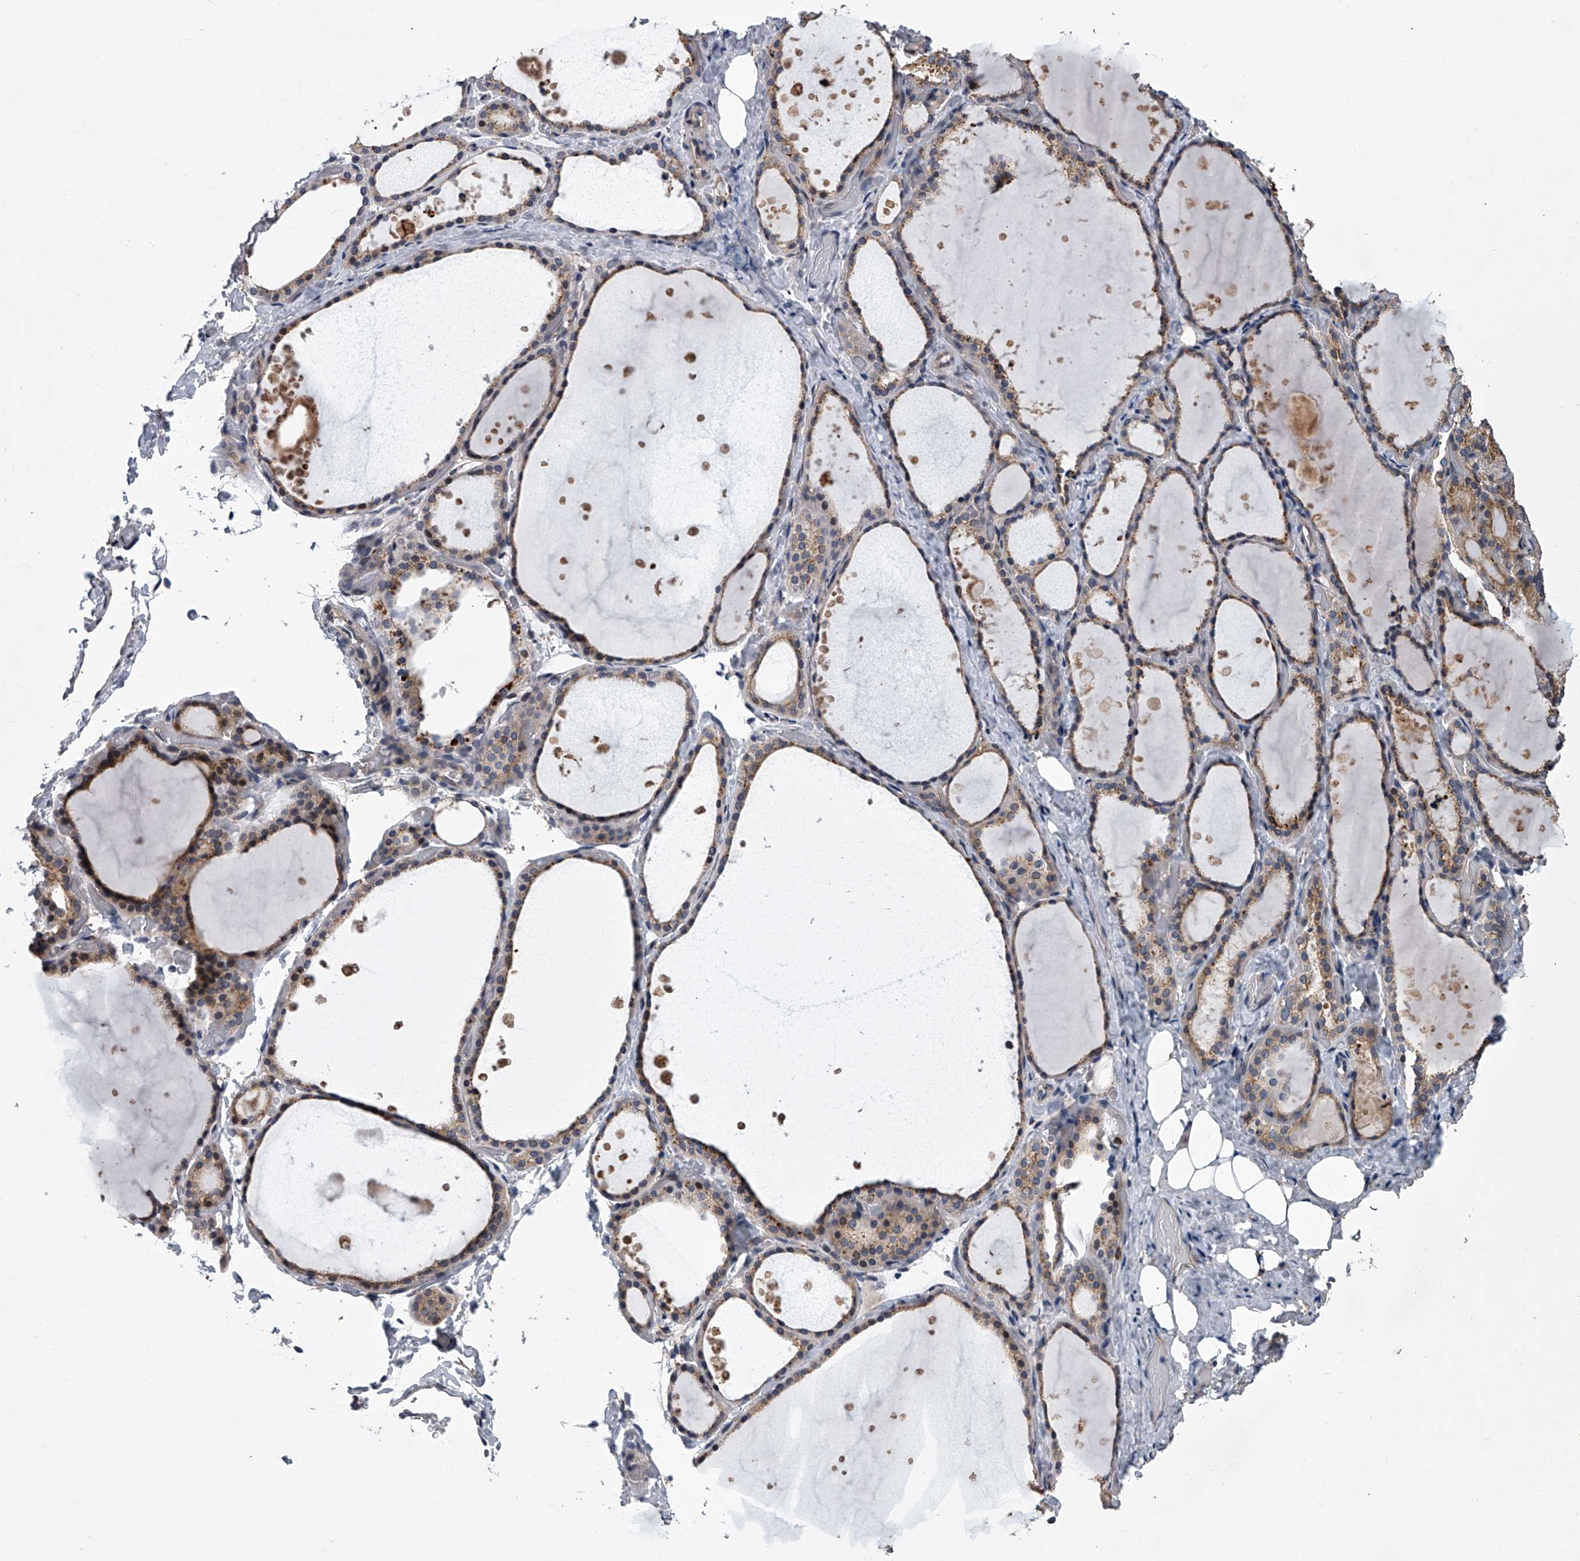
{"staining": {"intensity": "moderate", "quantity": ">75%", "location": "cytoplasmic/membranous"}, "tissue": "thyroid gland", "cell_type": "Glandular cells", "image_type": "normal", "snomed": [{"axis": "morphology", "description": "Normal tissue, NOS"}, {"axis": "topography", "description": "Thyroid gland"}], "caption": "Unremarkable thyroid gland was stained to show a protein in brown. There is medium levels of moderate cytoplasmic/membranous positivity in about >75% of glandular cells. (brown staining indicates protein expression, while blue staining denotes nuclei).", "gene": "TRIM8", "patient": {"sex": "female", "age": 44}}